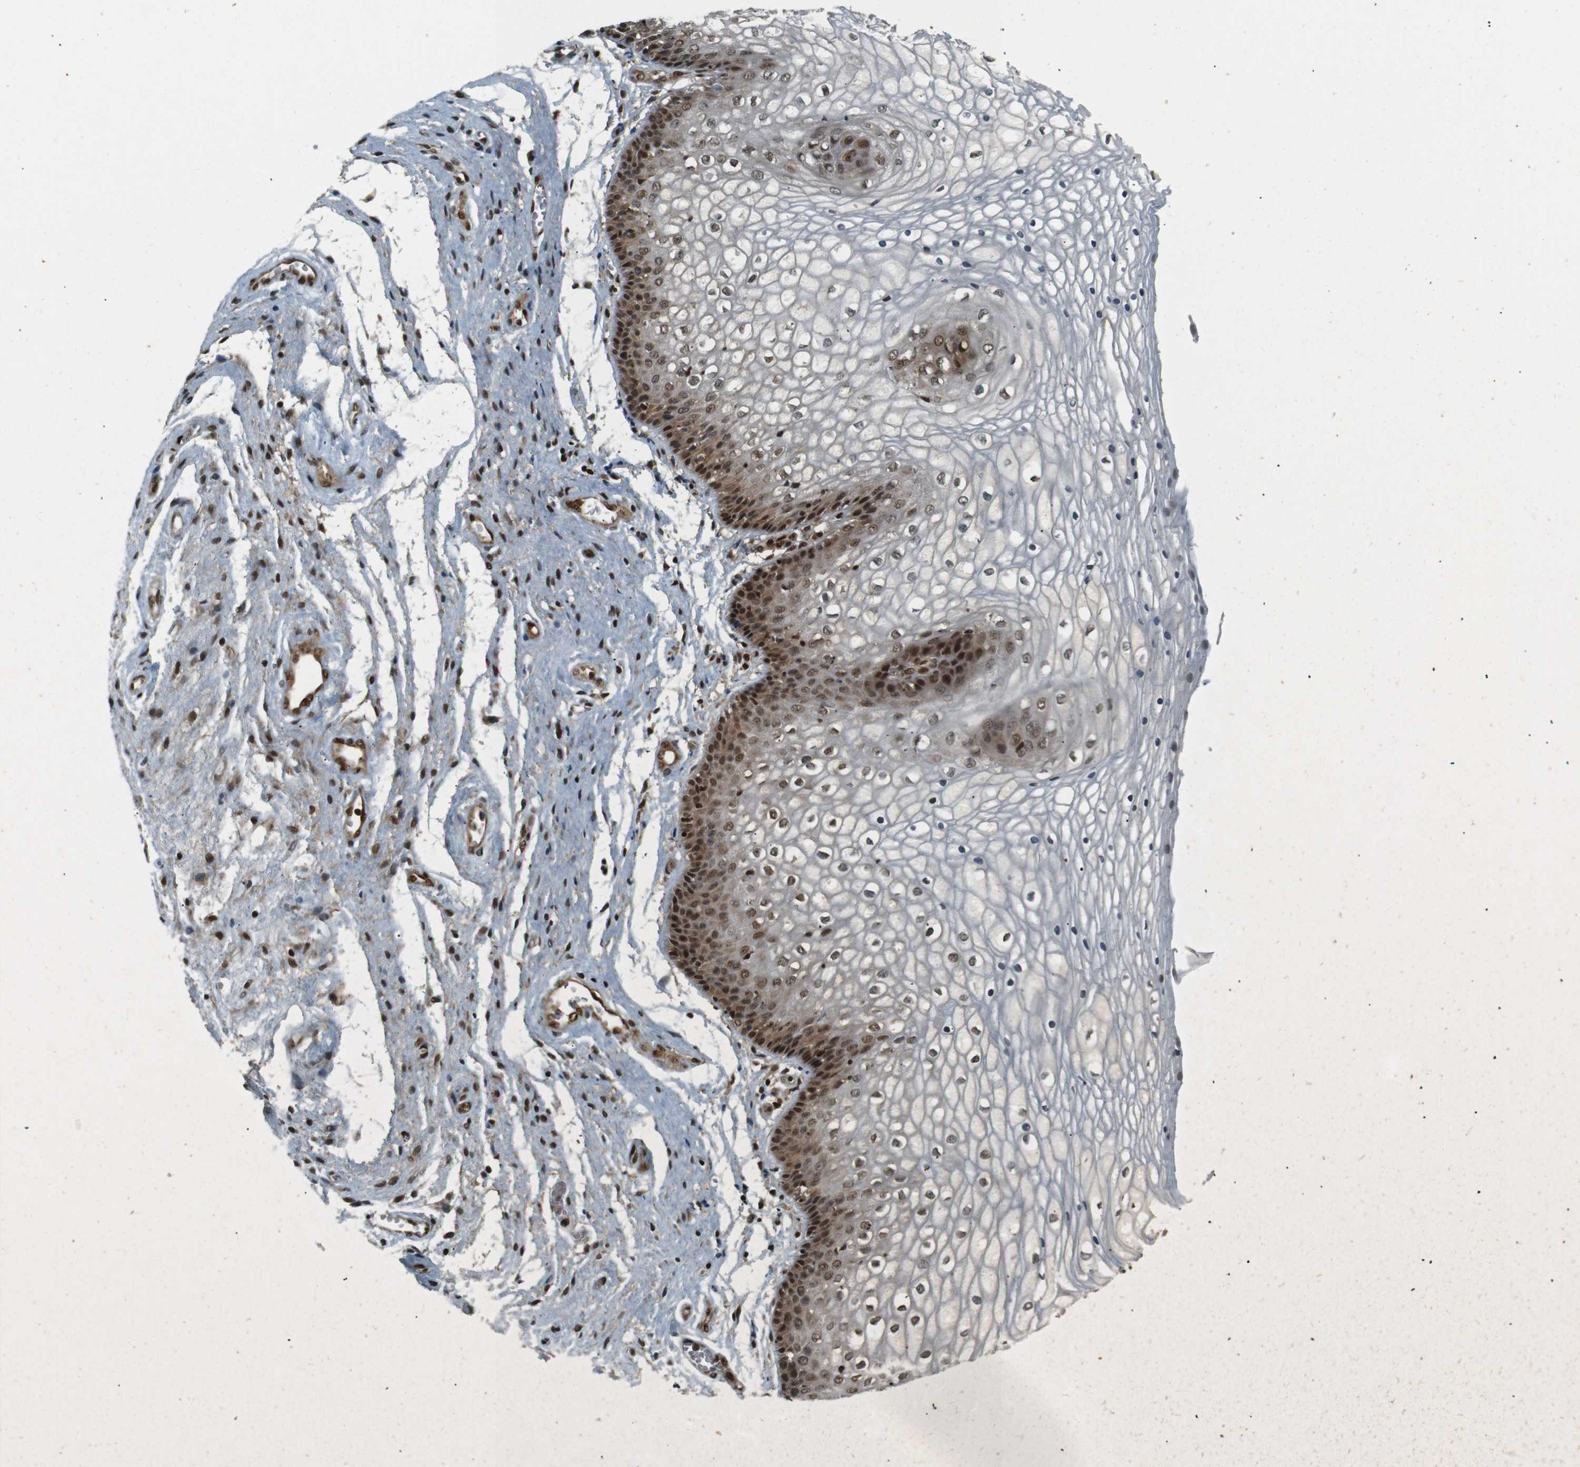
{"staining": {"intensity": "strong", "quantity": "25%-75%", "location": "nuclear"}, "tissue": "vagina", "cell_type": "Squamous epithelial cells", "image_type": "normal", "snomed": [{"axis": "morphology", "description": "Normal tissue, NOS"}, {"axis": "topography", "description": "Vagina"}], "caption": "Squamous epithelial cells show high levels of strong nuclear expression in approximately 25%-75% of cells in unremarkable human vagina.", "gene": "NHEJ1", "patient": {"sex": "female", "age": 34}}